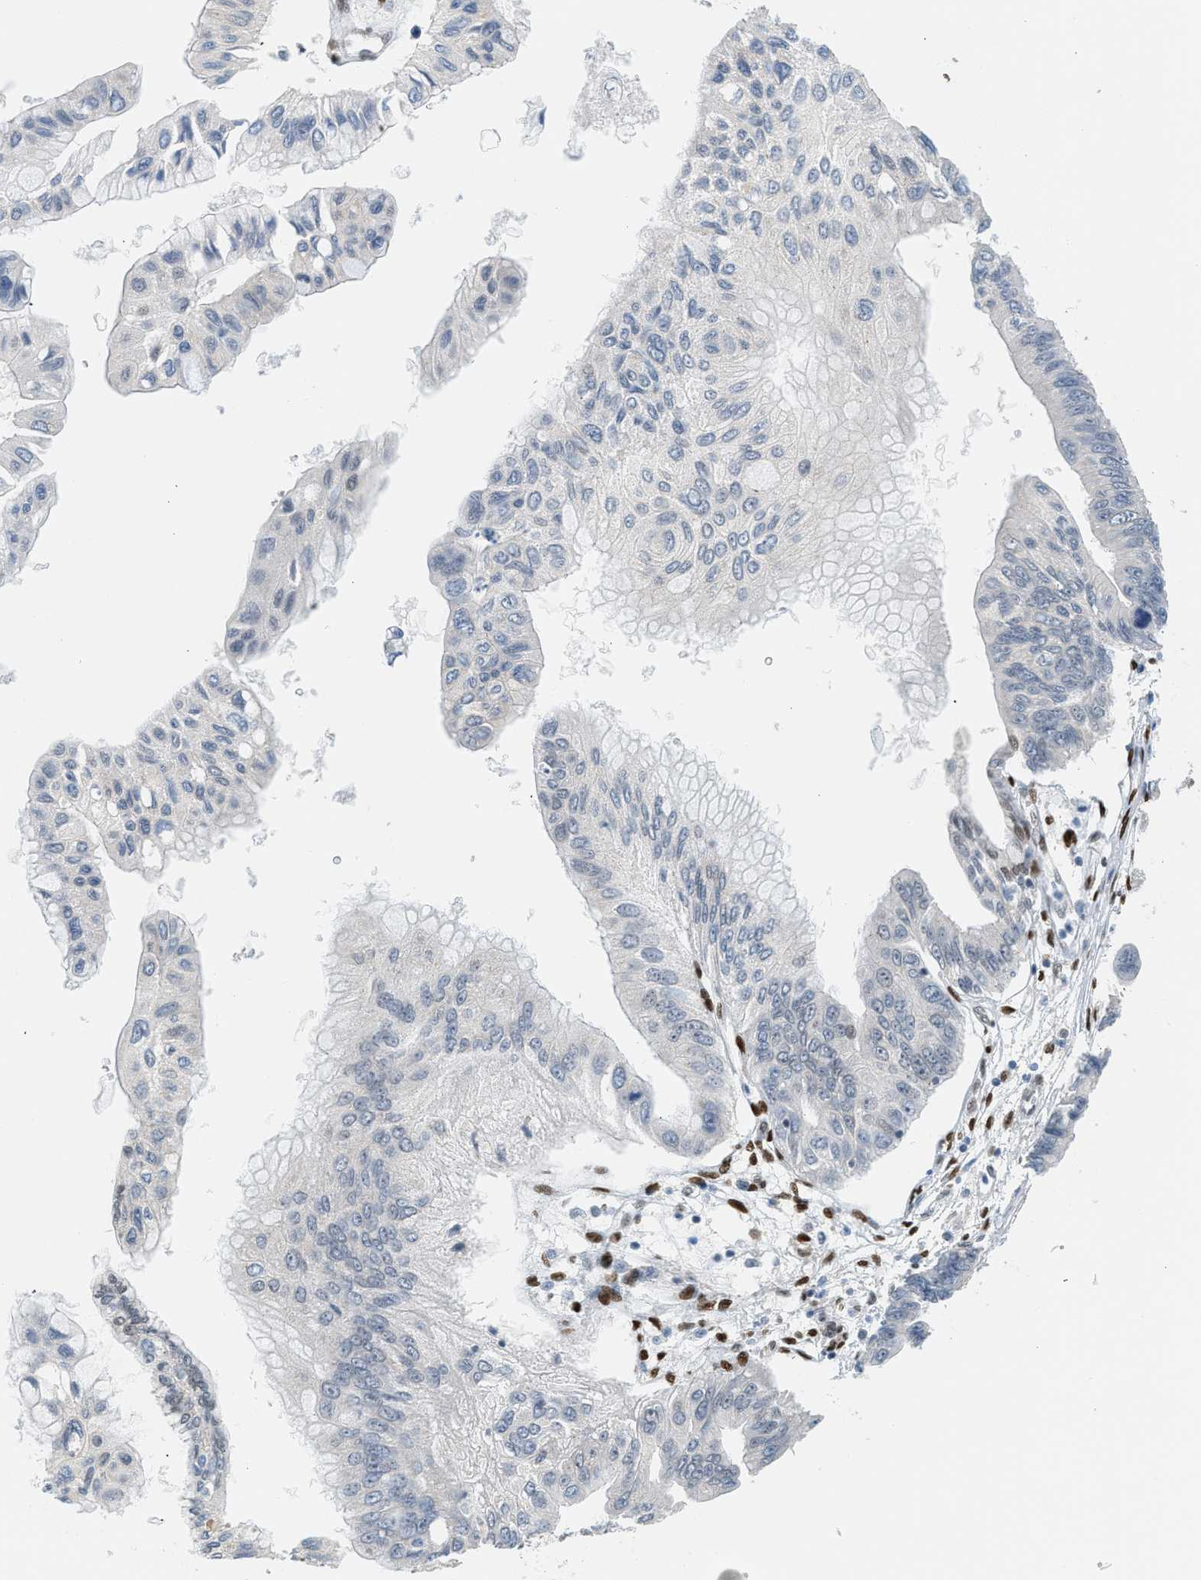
{"staining": {"intensity": "weak", "quantity": "<25%", "location": "nuclear"}, "tissue": "pancreatic cancer", "cell_type": "Tumor cells", "image_type": "cancer", "snomed": [{"axis": "morphology", "description": "Adenocarcinoma, NOS"}, {"axis": "topography", "description": "Pancreas"}], "caption": "Immunohistochemical staining of pancreatic cancer (adenocarcinoma) shows no significant staining in tumor cells. The staining is performed using DAB brown chromogen with nuclei counter-stained in using hematoxylin.", "gene": "ZBTB20", "patient": {"sex": "female", "age": 77}}